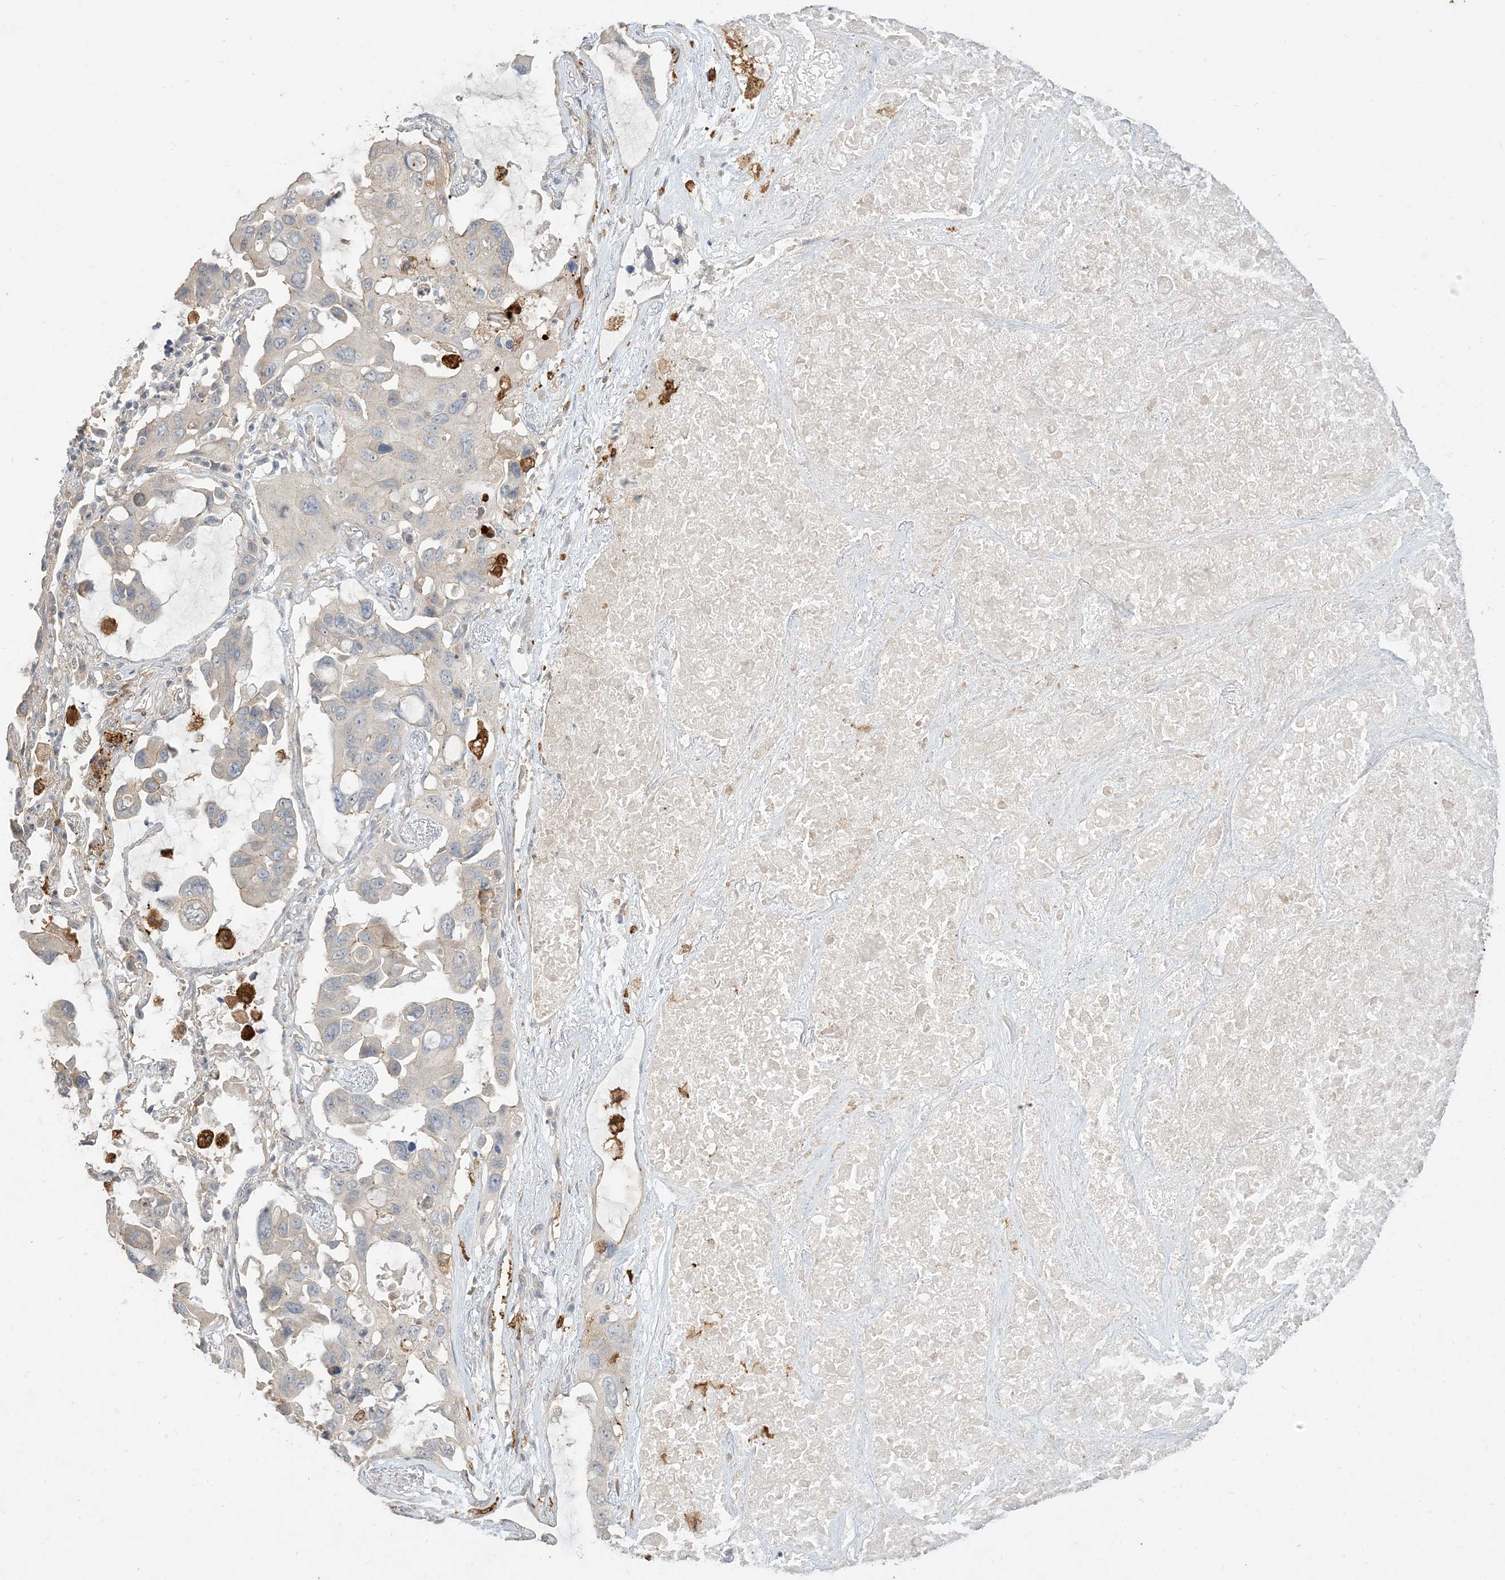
{"staining": {"intensity": "negative", "quantity": "none", "location": "none"}, "tissue": "lung cancer", "cell_type": "Tumor cells", "image_type": "cancer", "snomed": [{"axis": "morphology", "description": "Squamous cell carcinoma, NOS"}, {"axis": "topography", "description": "Lung"}], "caption": "This photomicrograph is of lung cancer stained with immunohistochemistry to label a protein in brown with the nuclei are counter-stained blue. There is no expression in tumor cells.", "gene": "RNF175", "patient": {"sex": "female", "age": 73}}